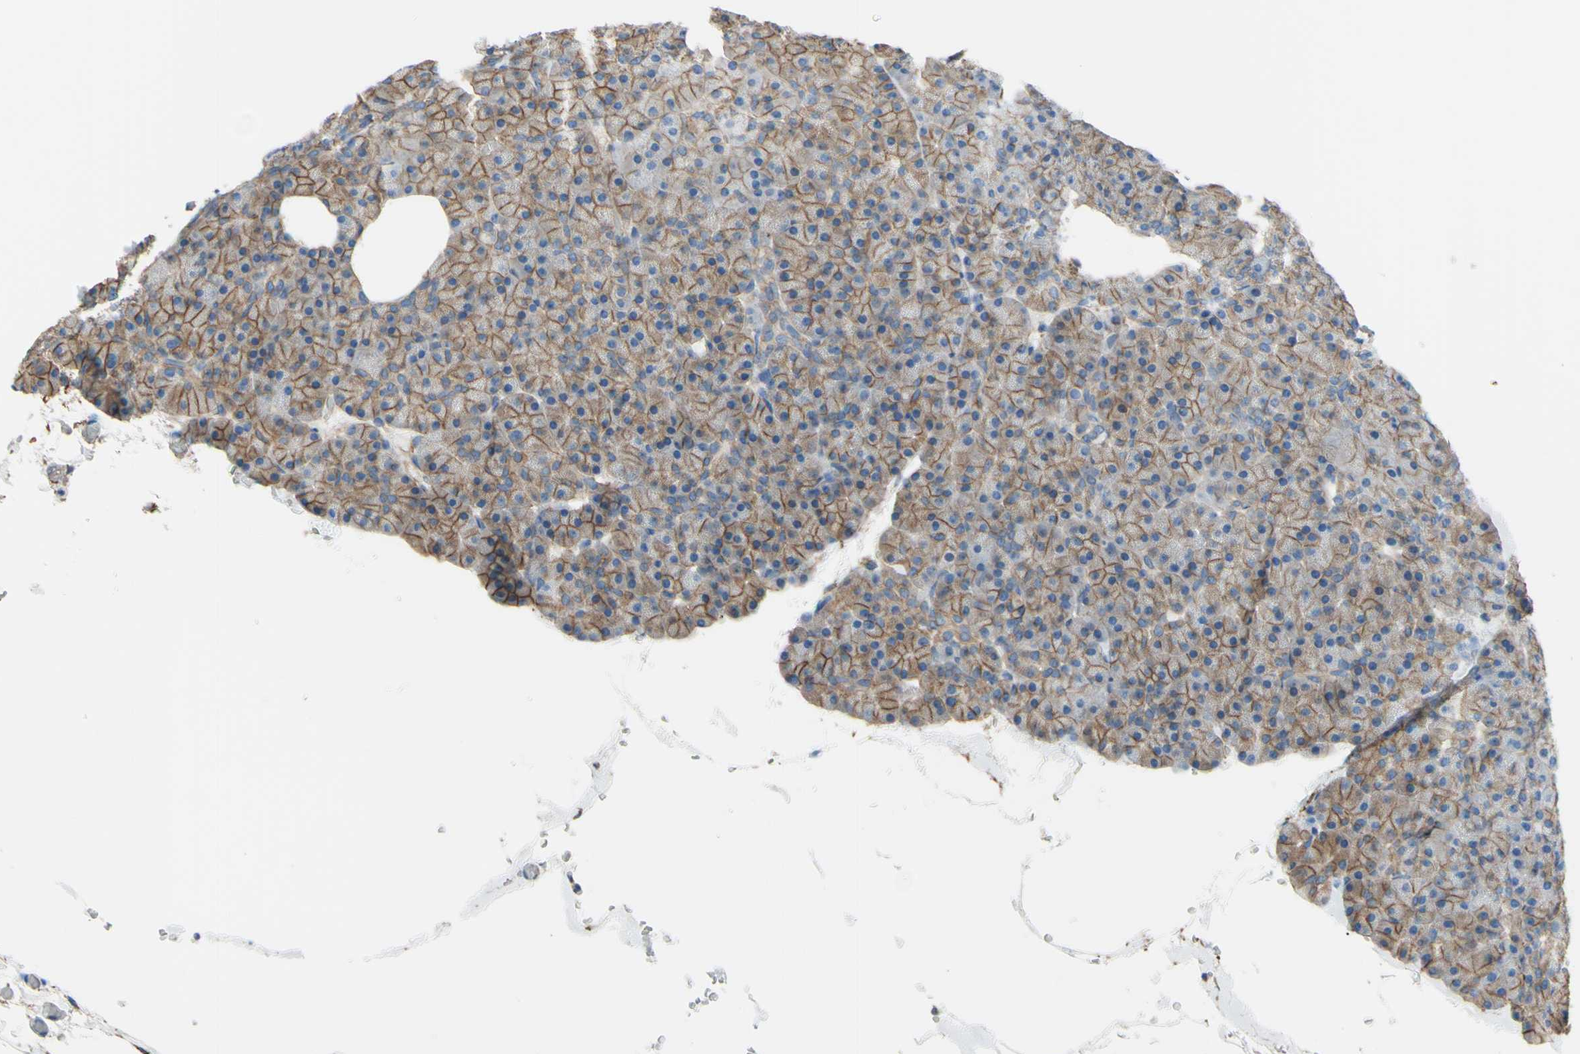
{"staining": {"intensity": "weak", "quantity": ">75%", "location": "cytoplasmic/membranous"}, "tissue": "pancreas", "cell_type": "Exocrine glandular cells", "image_type": "normal", "snomed": [{"axis": "morphology", "description": "Normal tissue, NOS"}, {"axis": "topography", "description": "Pancreas"}], "caption": "This is a micrograph of immunohistochemistry (IHC) staining of unremarkable pancreas, which shows weak expression in the cytoplasmic/membranous of exocrine glandular cells.", "gene": "ADD1", "patient": {"sex": "female", "age": 35}}